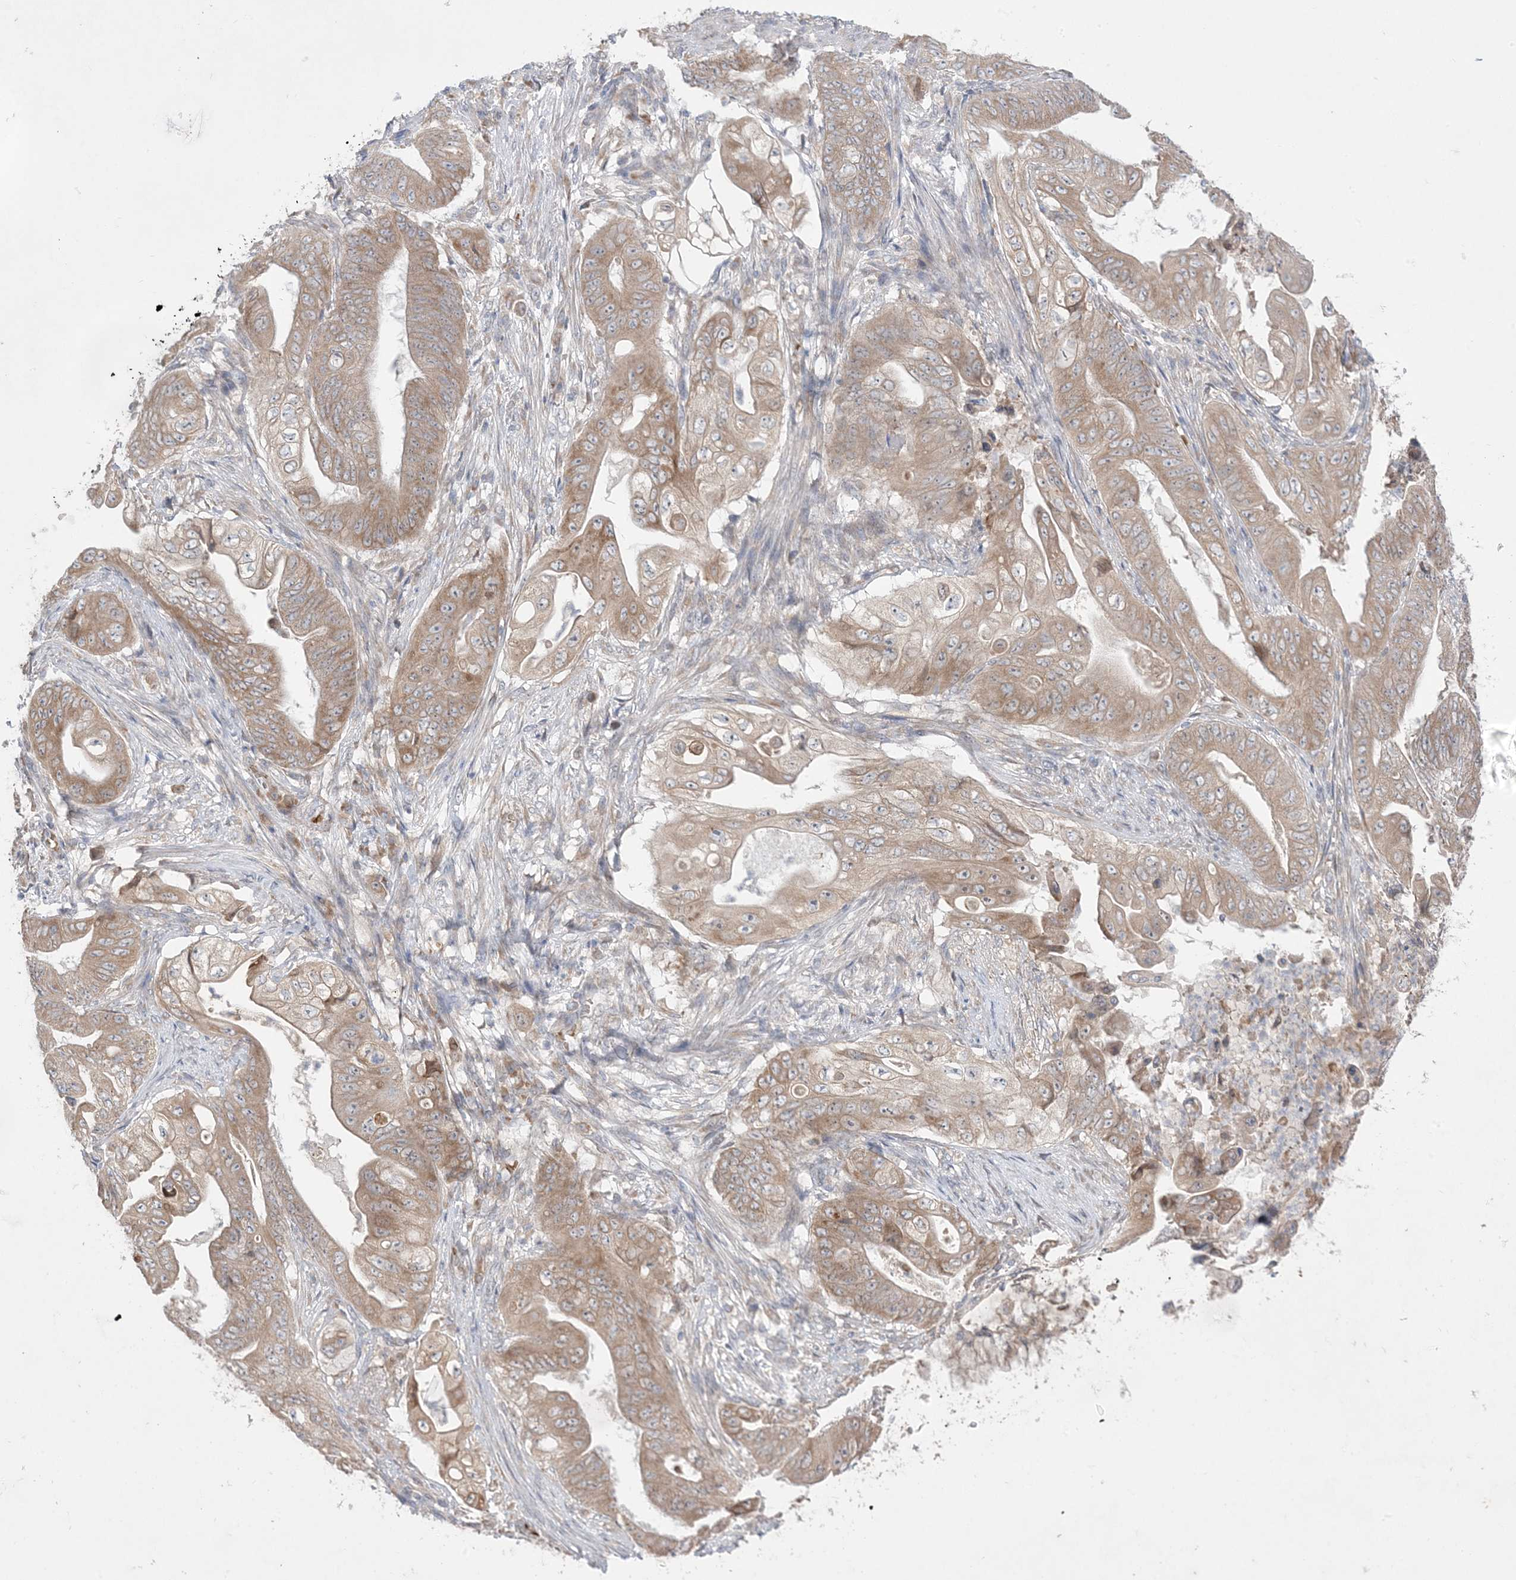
{"staining": {"intensity": "moderate", "quantity": ">75%", "location": "cytoplasmic/membranous"}, "tissue": "stomach cancer", "cell_type": "Tumor cells", "image_type": "cancer", "snomed": [{"axis": "morphology", "description": "Adenocarcinoma, NOS"}, {"axis": "topography", "description": "Stomach"}], "caption": "IHC of adenocarcinoma (stomach) reveals medium levels of moderate cytoplasmic/membranous expression in about >75% of tumor cells.", "gene": "MMGT1", "patient": {"sex": "female", "age": 73}}